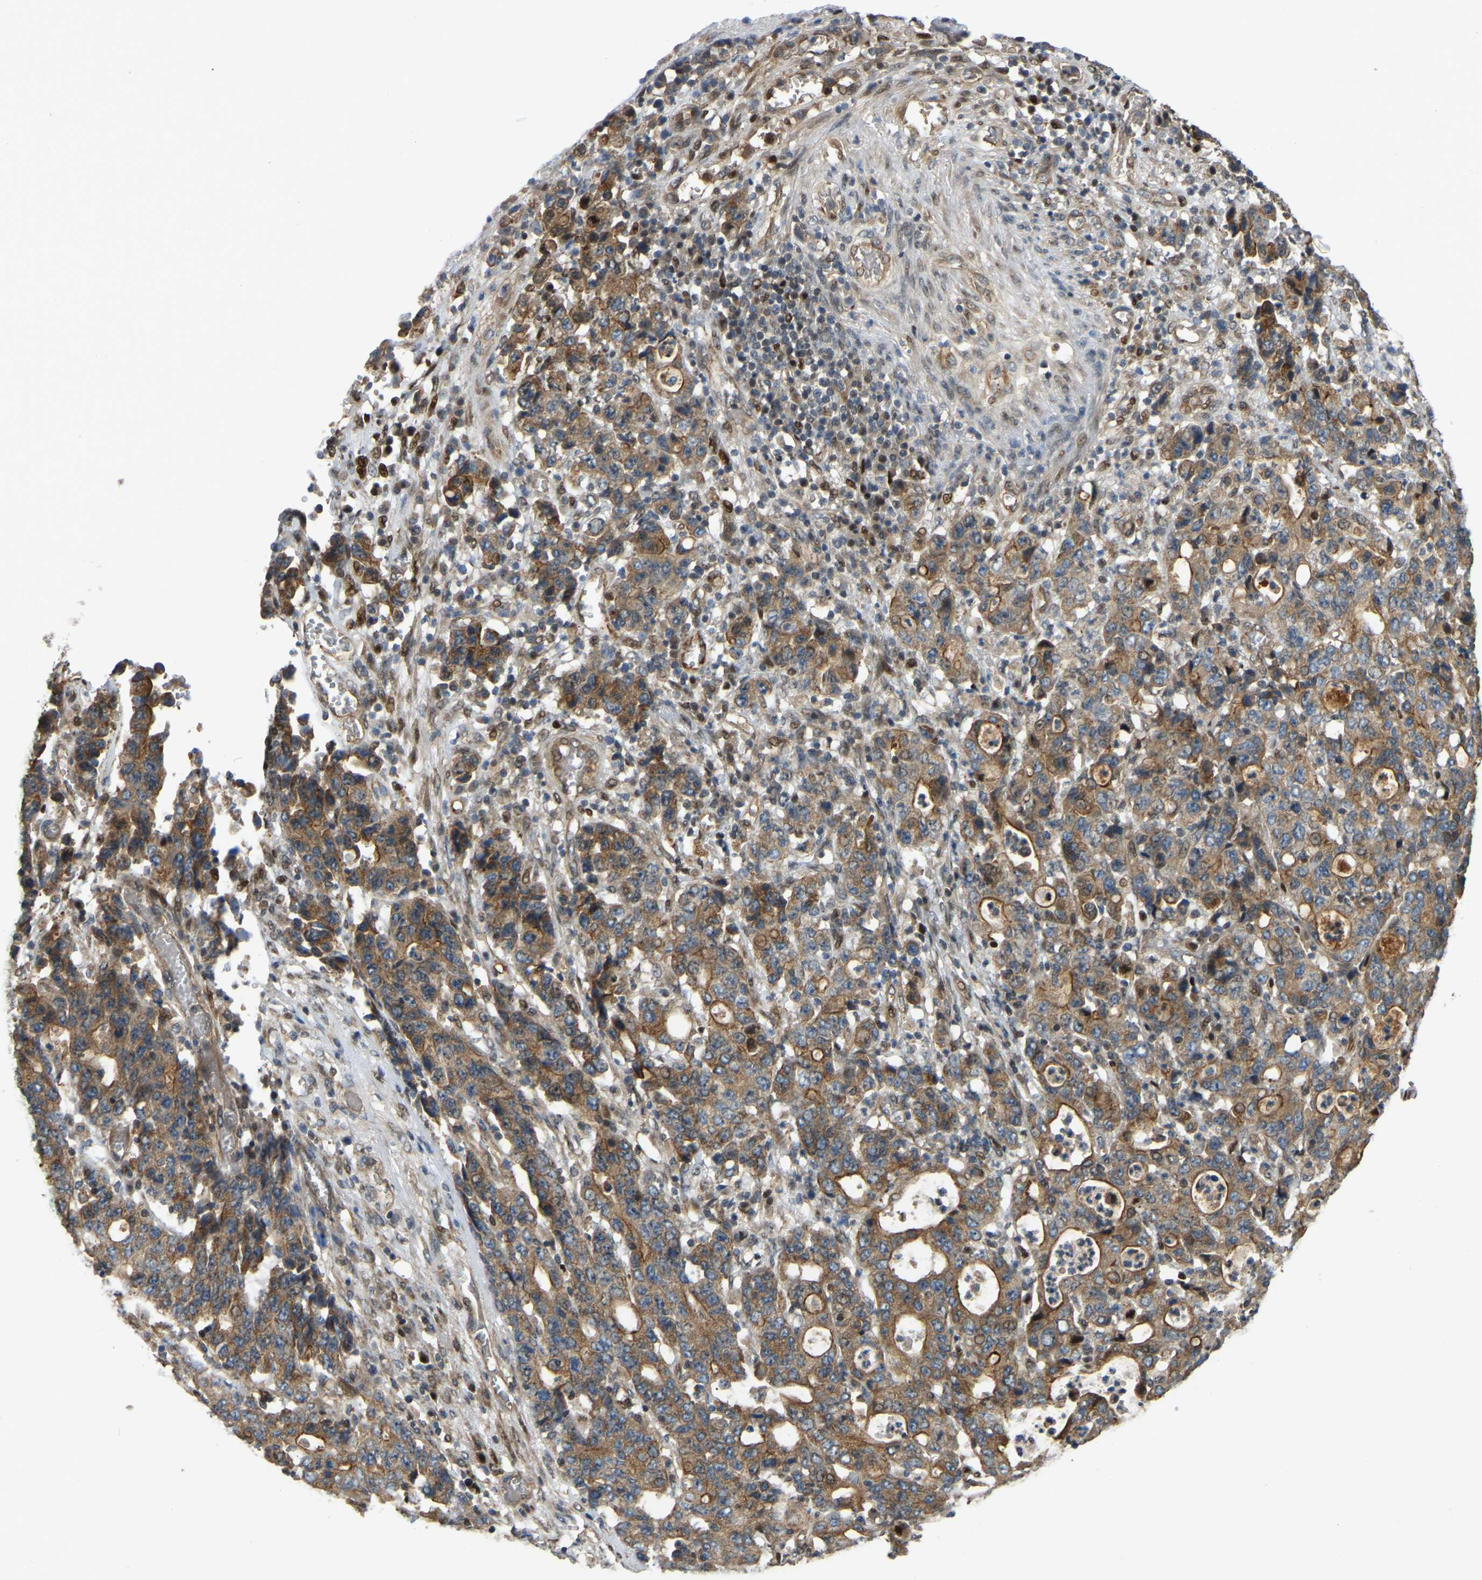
{"staining": {"intensity": "moderate", "quantity": ">75%", "location": "cytoplasmic/membranous"}, "tissue": "stomach cancer", "cell_type": "Tumor cells", "image_type": "cancer", "snomed": [{"axis": "morphology", "description": "Adenocarcinoma, NOS"}, {"axis": "topography", "description": "Stomach, upper"}], "caption": "Protein expression analysis of stomach adenocarcinoma demonstrates moderate cytoplasmic/membranous expression in approximately >75% of tumor cells.", "gene": "C21orf91", "patient": {"sex": "male", "age": 69}}